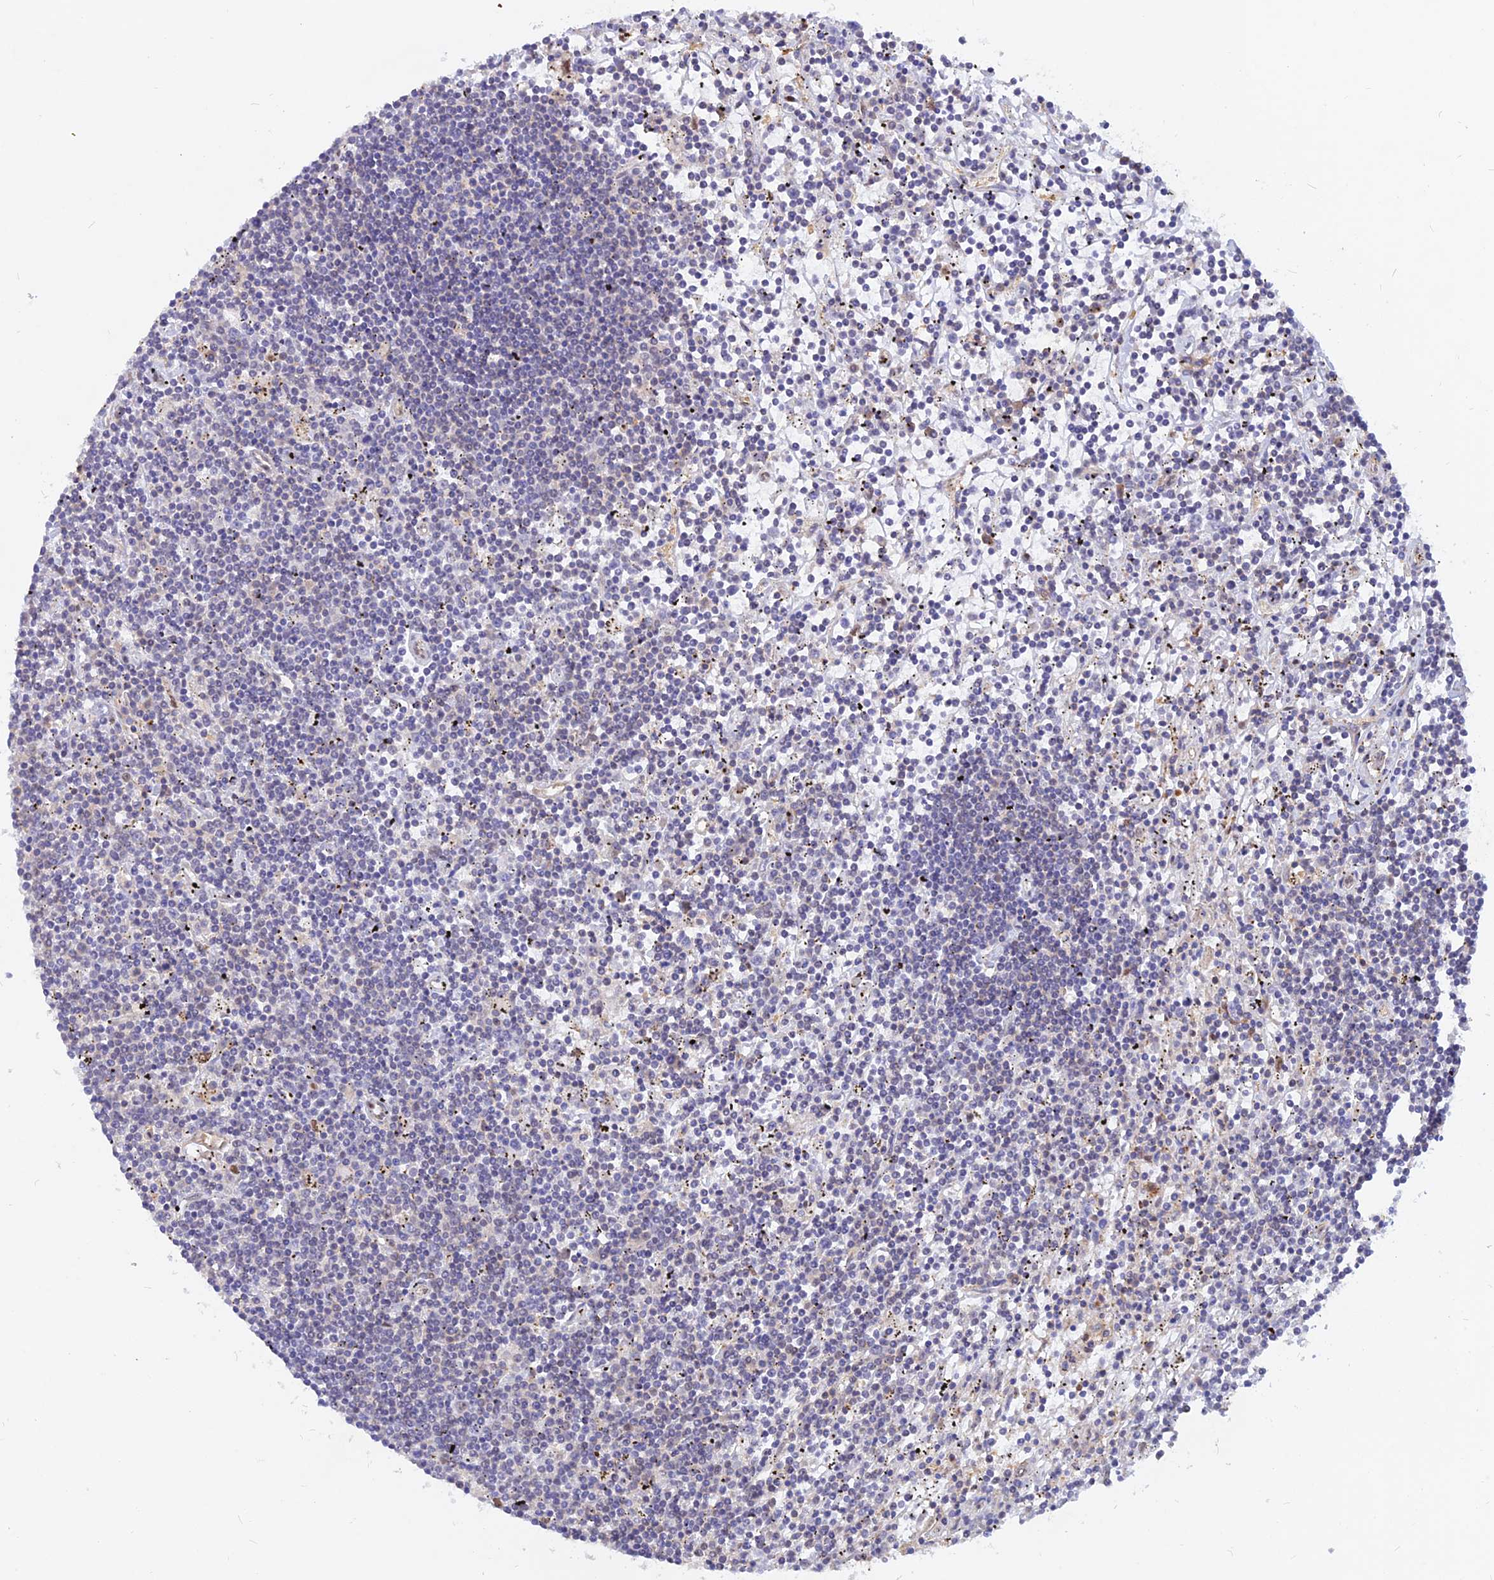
{"staining": {"intensity": "negative", "quantity": "none", "location": "none"}, "tissue": "lymphoma", "cell_type": "Tumor cells", "image_type": "cancer", "snomed": [{"axis": "morphology", "description": "Malignant lymphoma, non-Hodgkin's type, Low grade"}, {"axis": "topography", "description": "Spleen"}], "caption": "Human low-grade malignant lymphoma, non-Hodgkin's type stained for a protein using IHC reveals no expression in tumor cells.", "gene": "DNAJC16", "patient": {"sex": "male", "age": 76}}